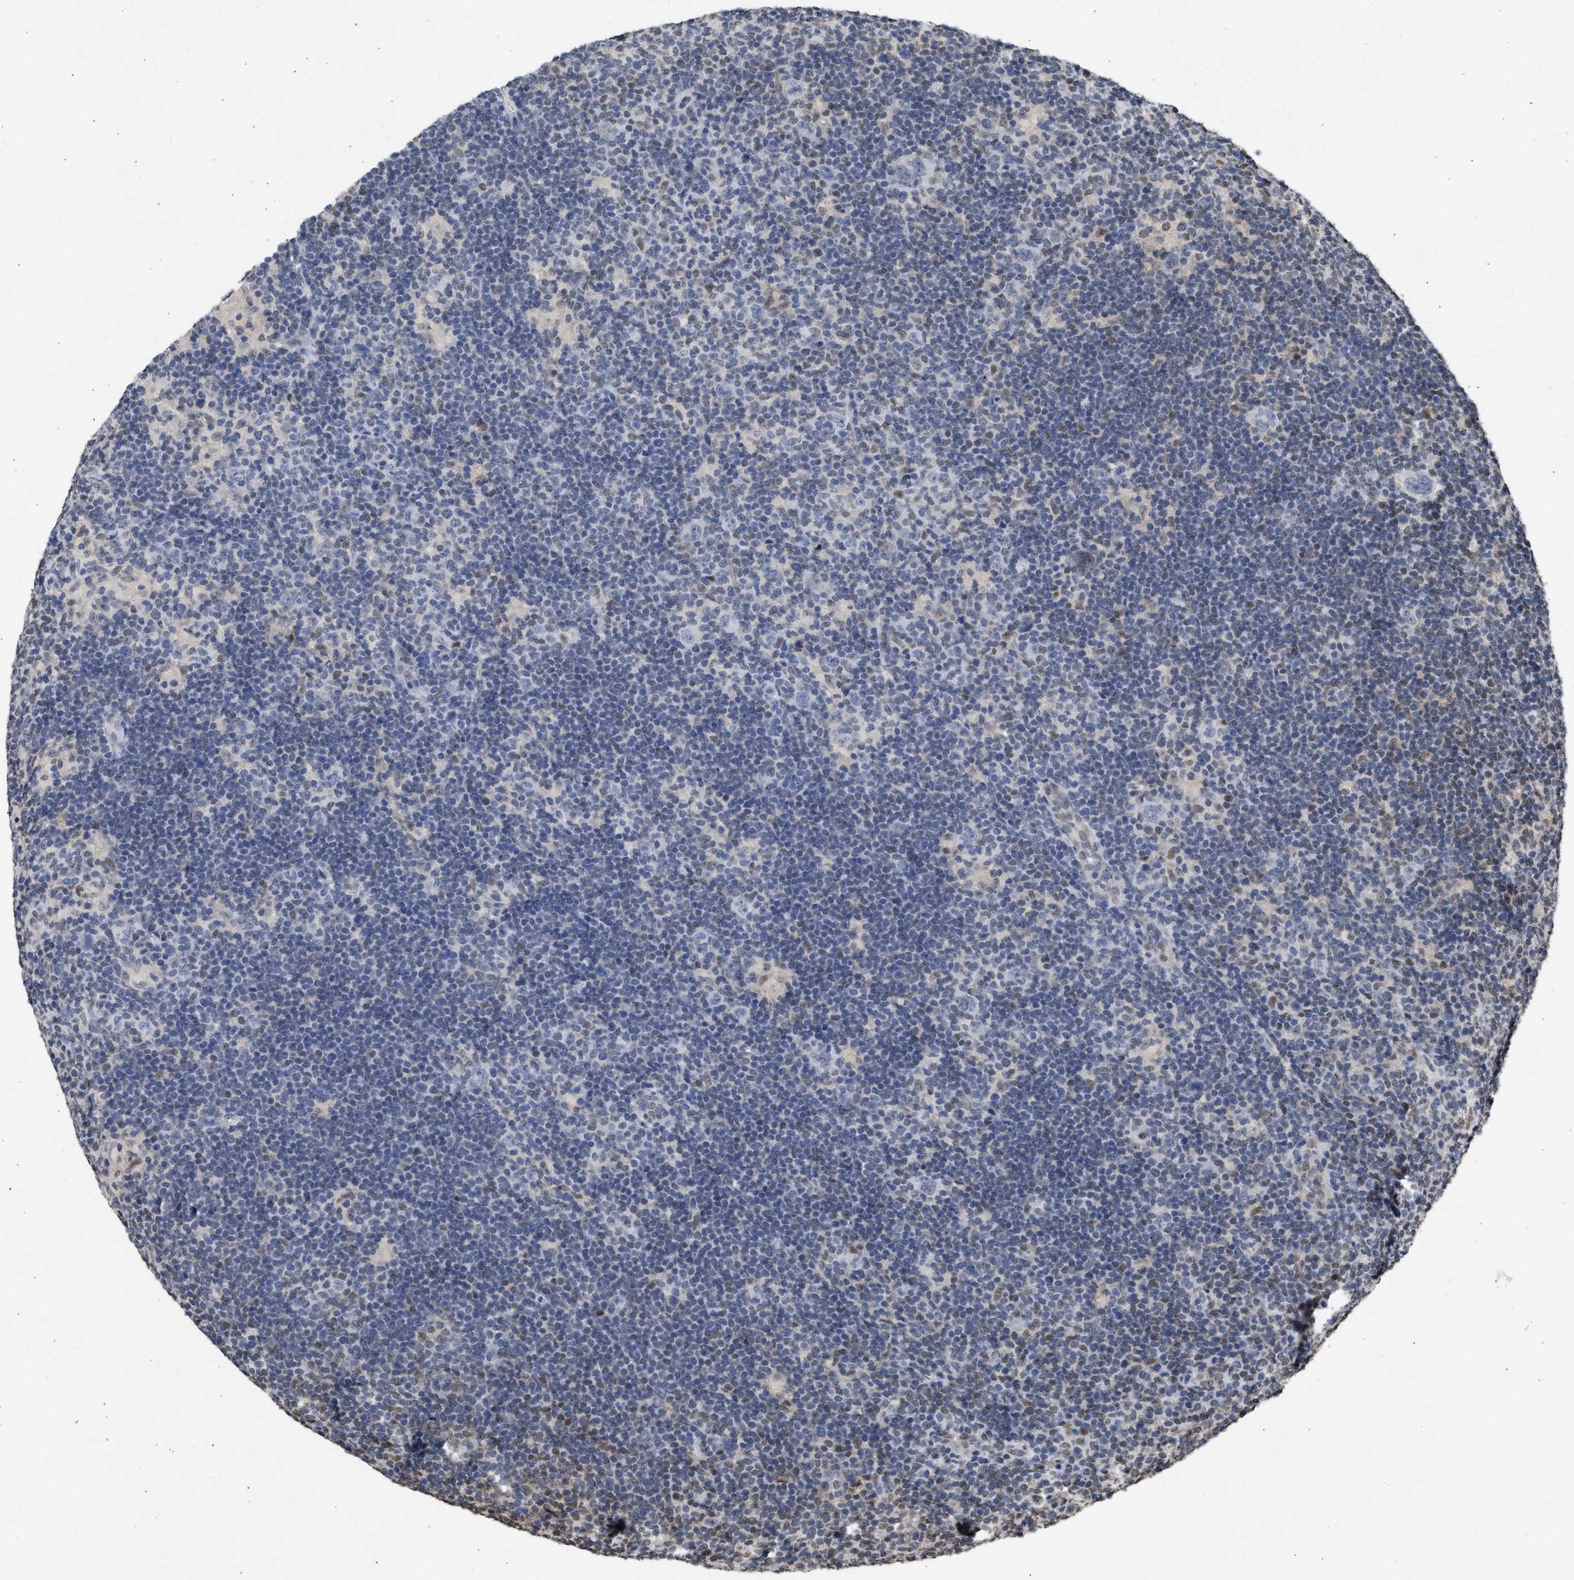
{"staining": {"intensity": "negative", "quantity": "none", "location": "none"}, "tissue": "lymphoma", "cell_type": "Tumor cells", "image_type": "cancer", "snomed": [{"axis": "morphology", "description": "Hodgkin's disease, NOS"}, {"axis": "topography", "description": "Lymph node"}], "caption": "The histopathology image demonstrates no staining of tumor cells in Hodgkin's disease.", "gene": "NUP35", "patient": {"sex": "female", "age": 57}}